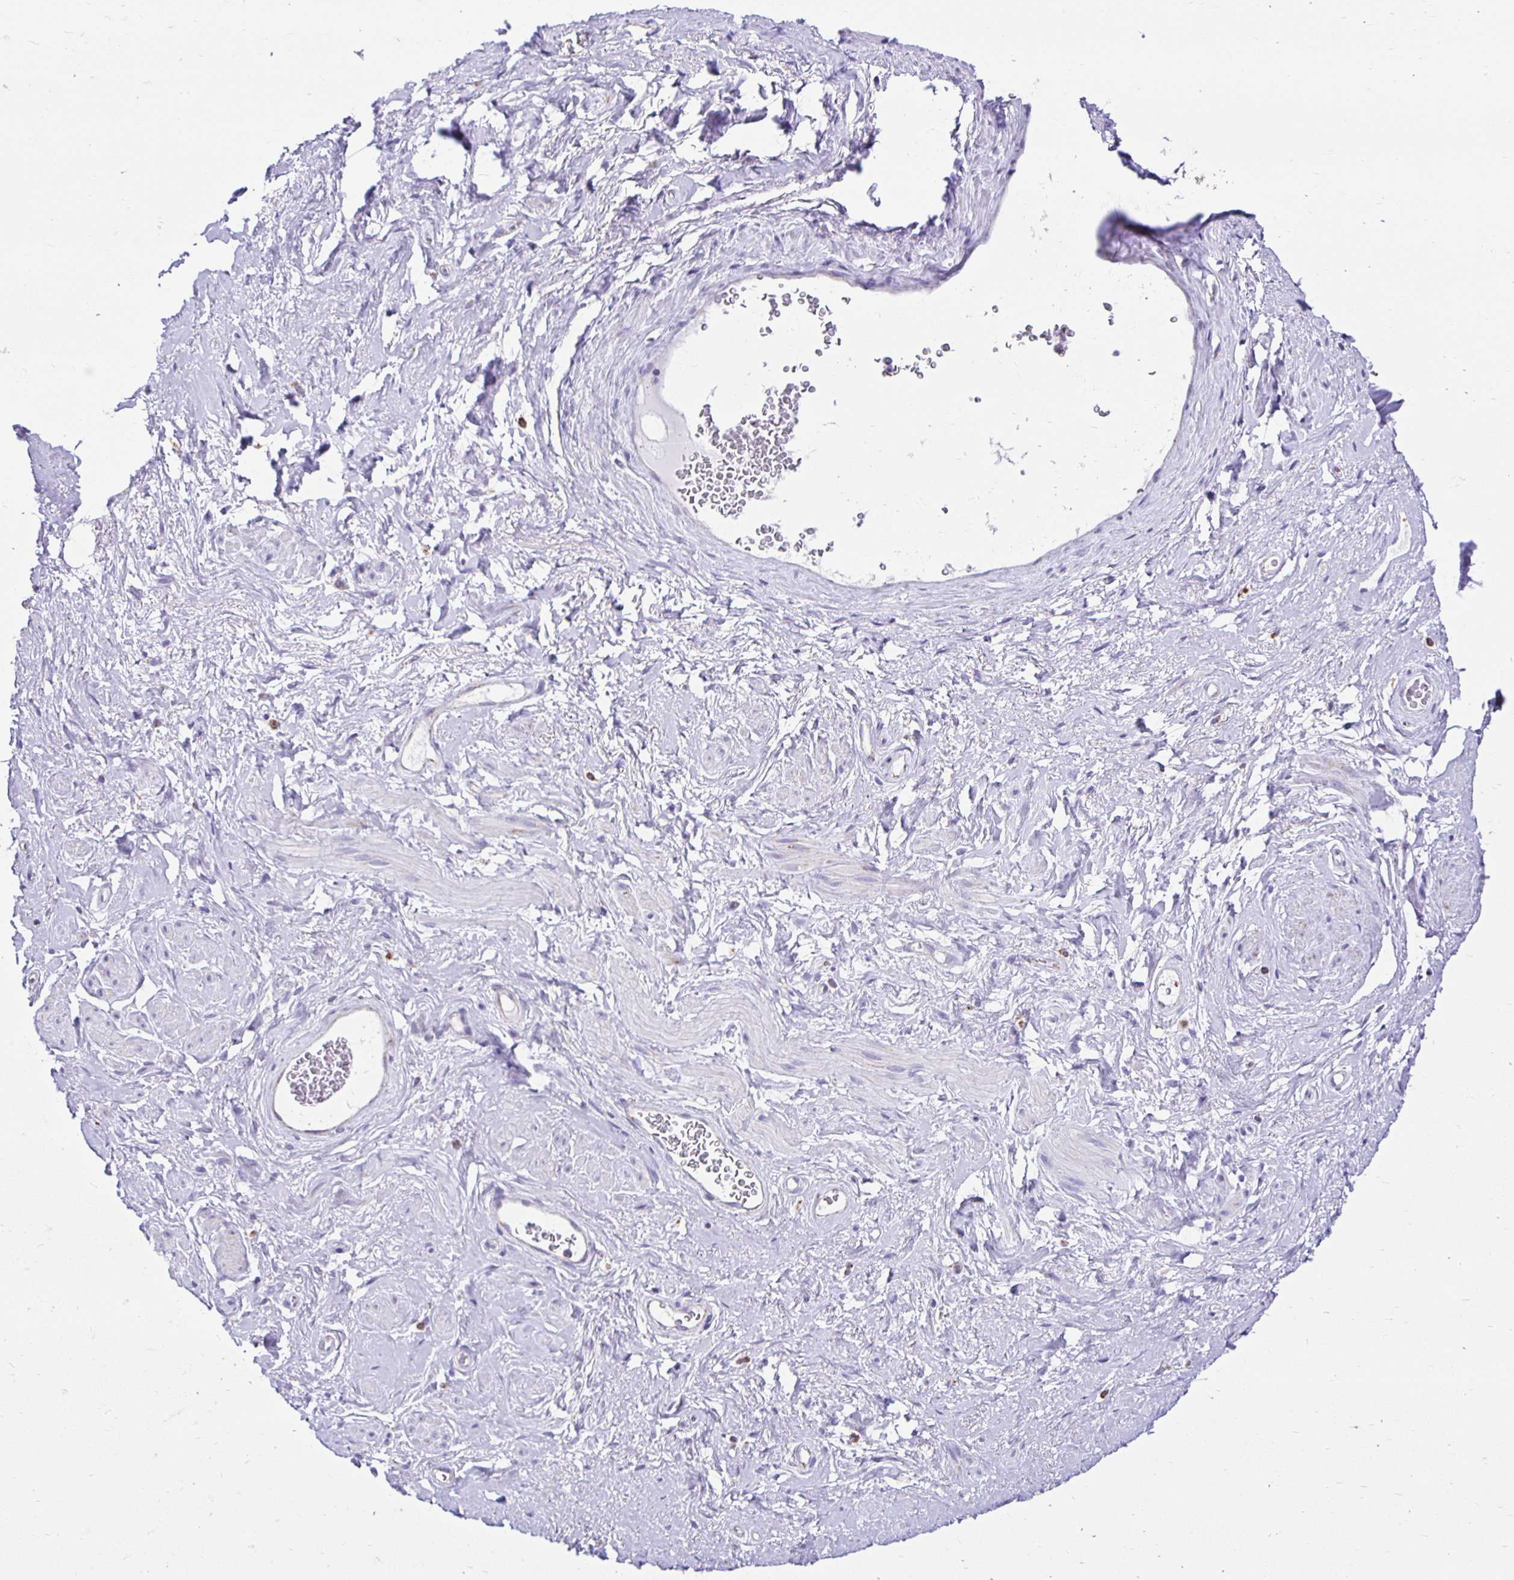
{"staining": {"intensity": "negative", "quantity": "none", "location": "none"}, "tissue": "adipose tissue", "cell_type": "Adipocytes", "image_type": "normal", "snomed": [{"axis": "morphology", "description": "Normal tissue, NOS"}, {"axis": "topography", "description": "Vagina"}, {"axis": "topography", "description": "Peripheral nerve tissue"}], "caption": "DAB immunohistochemical staining of normal adipose tissue displays no significant staining in adipocytes.", "gene": "PLAAT2", "patient": {"sex": "female", "age": 71}}